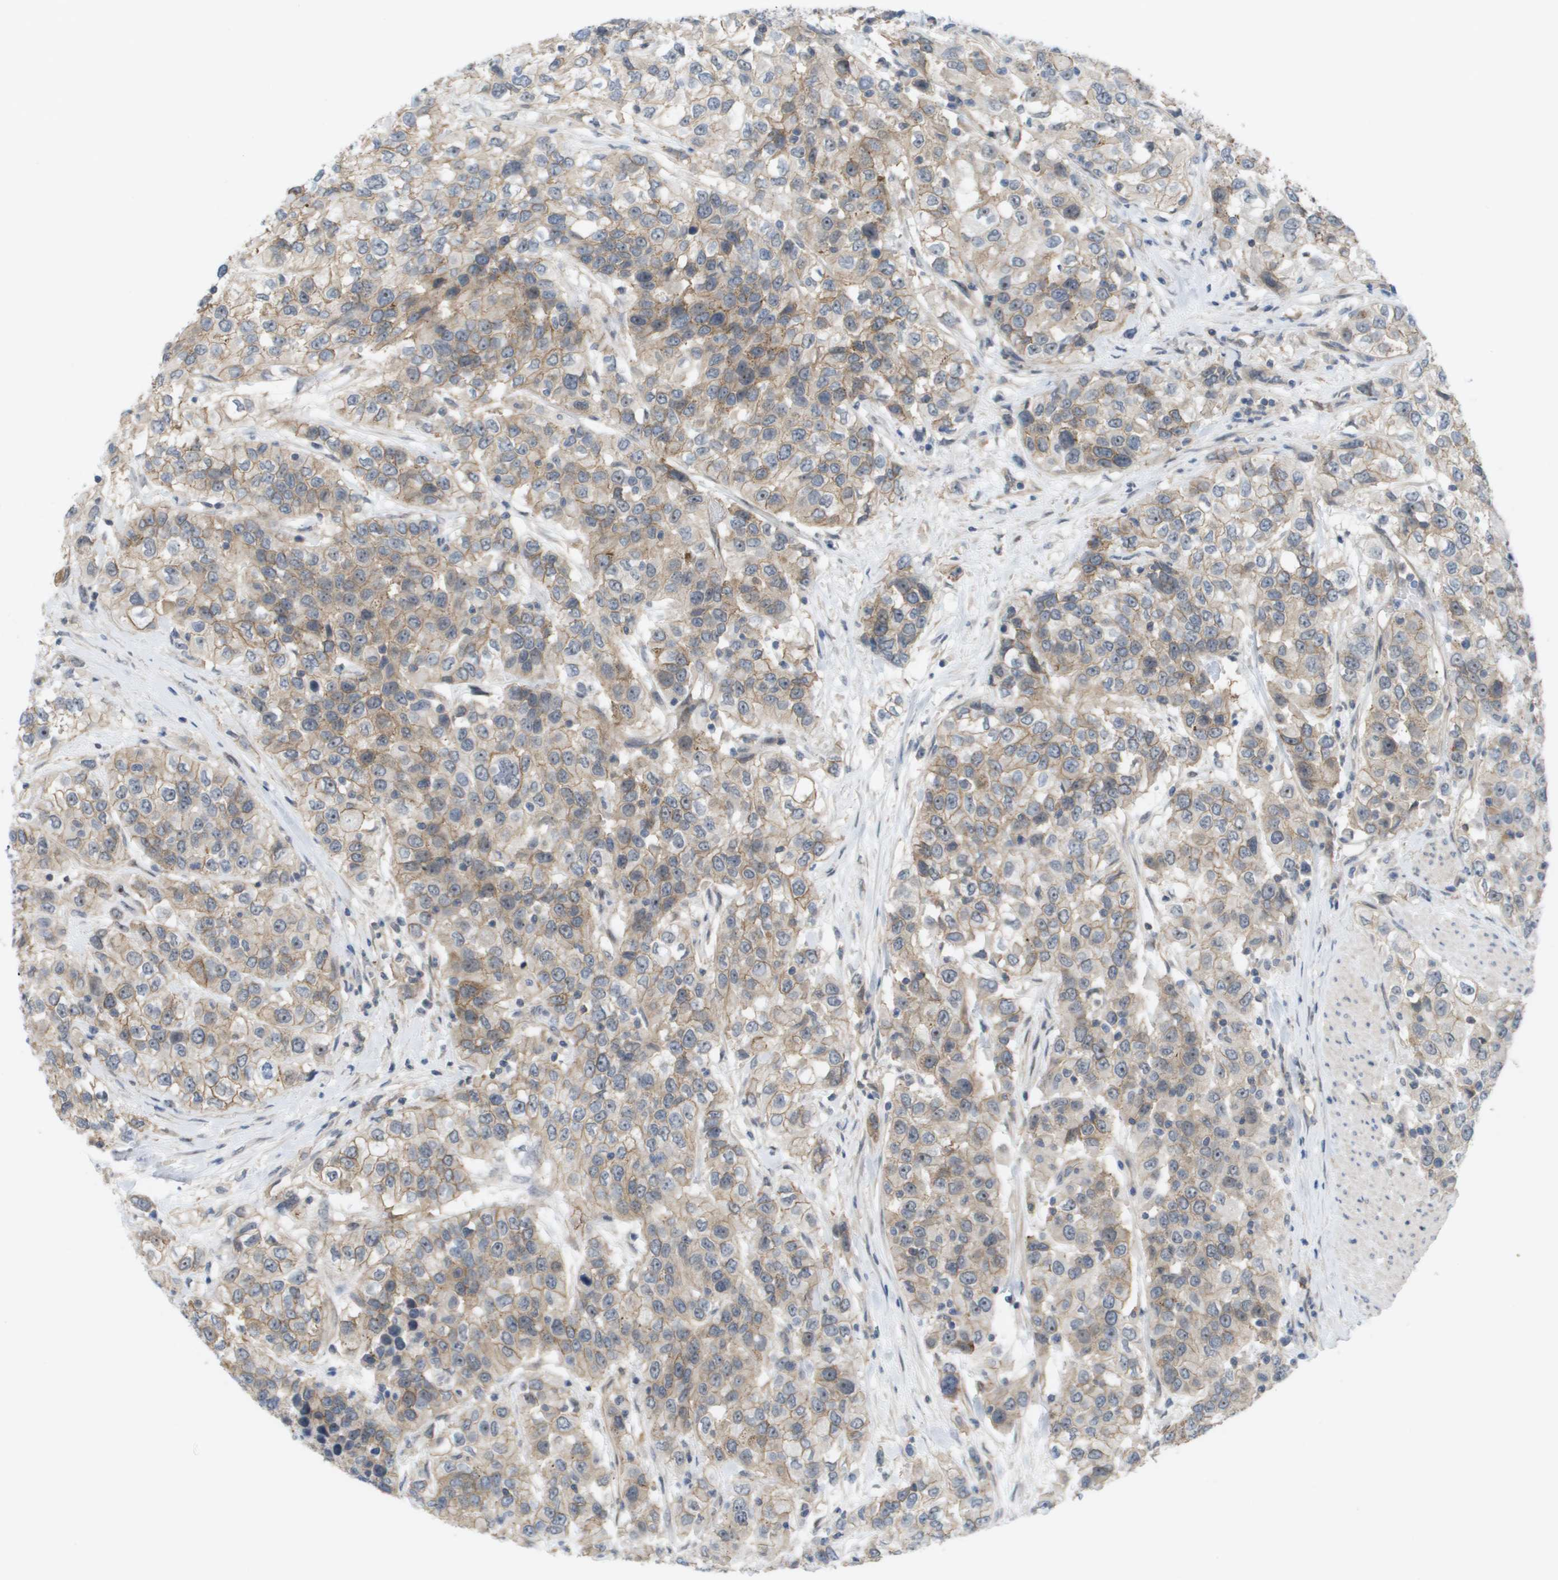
{"staining": {"intensity": "weak", "quantity": ">75%", "location": "cytoplasmic/membranous"}, "tissue": "urothelial cancer", "cell_type": "Tumor cells", "image_type": "cancer", "snomed": [{"axis": "morphology", "description": "Urothelial carcinoma, High grade"}, {"axis": "topography", "description": "Urinary bladder"}], "caption": "Urothelial carcinoma (high-grade) was stained to show a protein in brown. There is low levels of weak cytoplasmic/membranous staining in about >75% of tumor cells.", "gene": "MTARC2", "patient": {"sex": "female", "age": 80}}